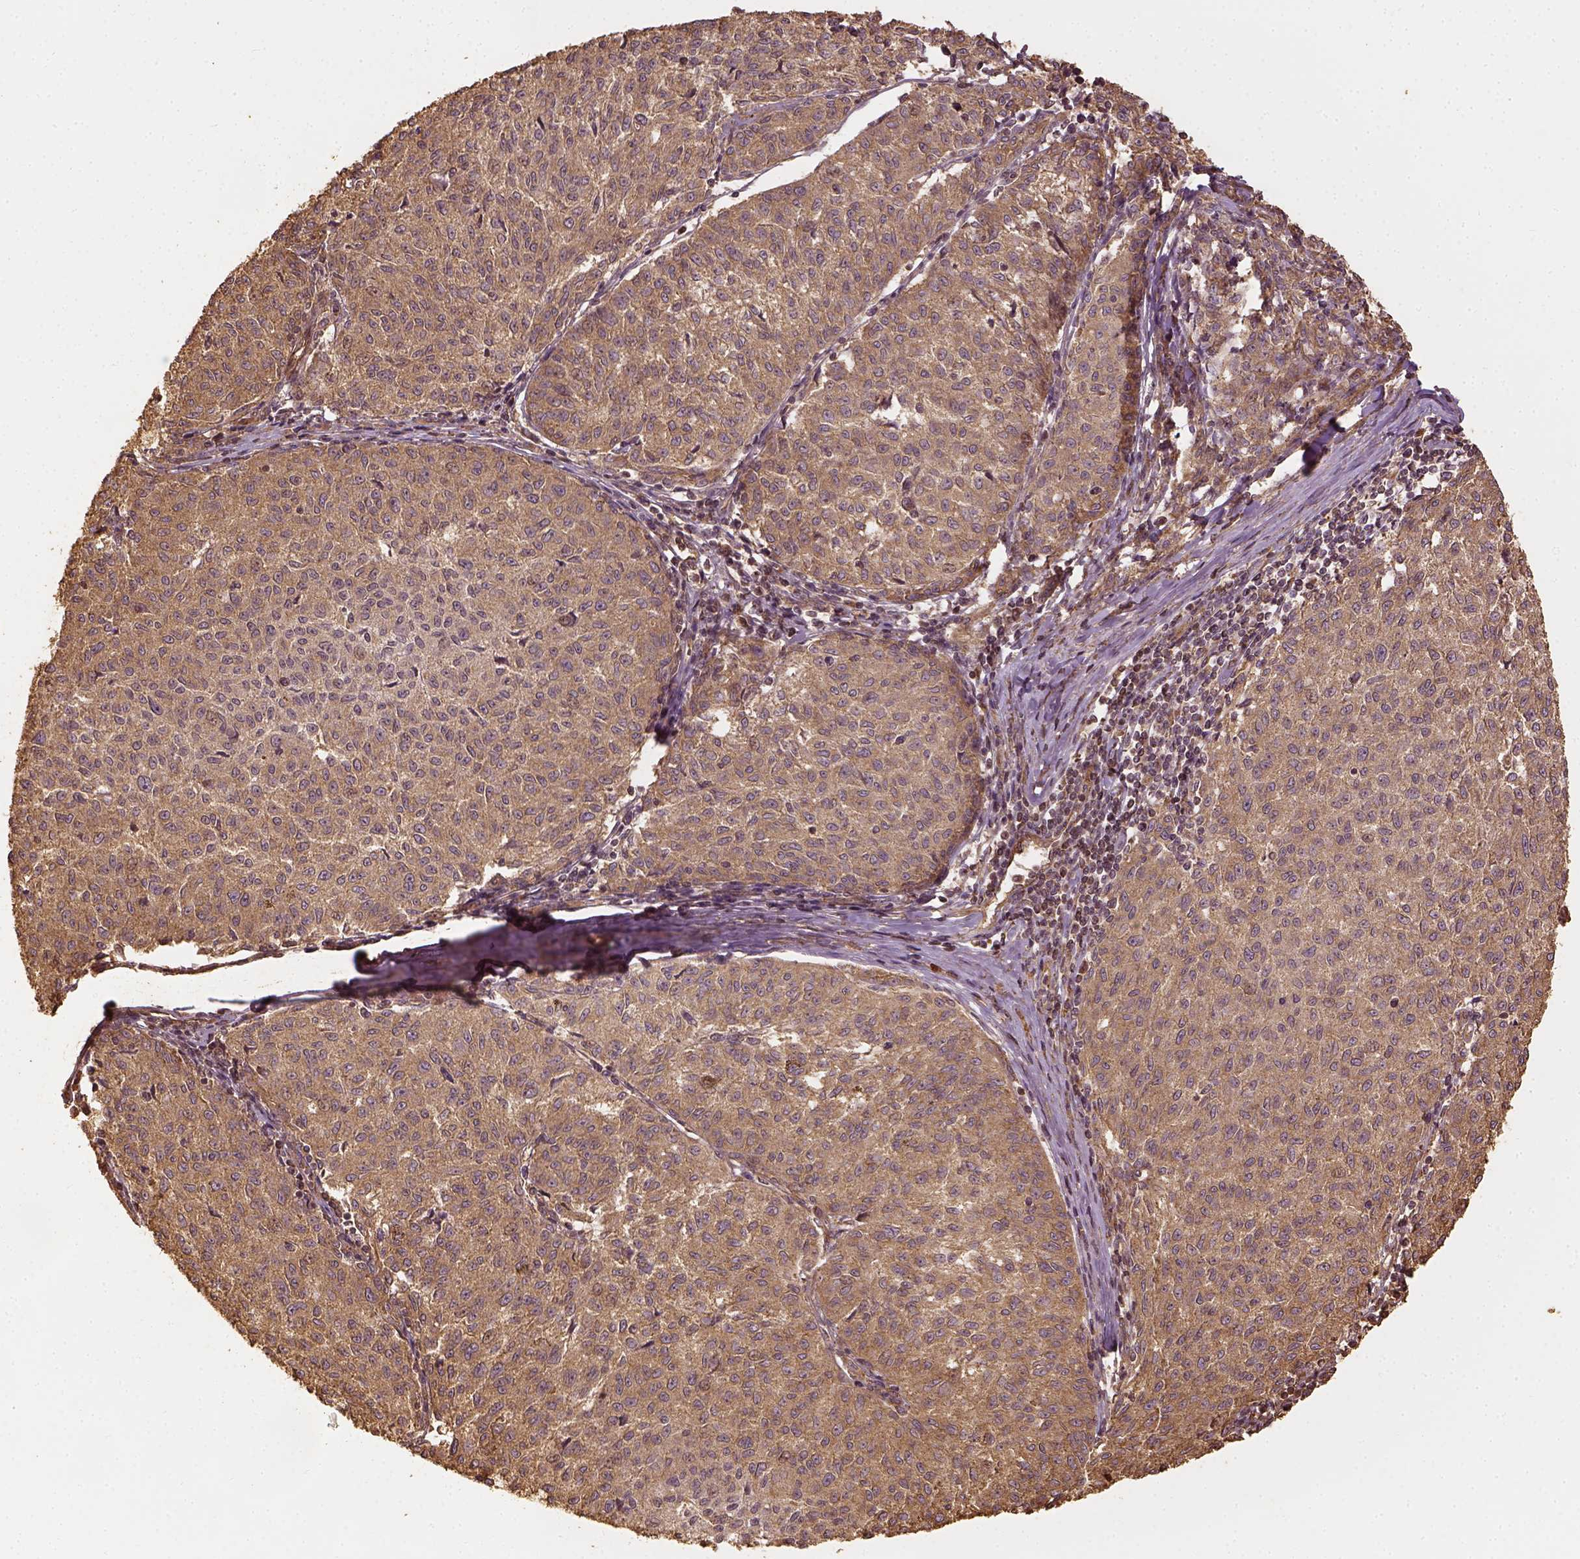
{"staining": {"intensity": "moderate", "quantity": ">75%", "location": "cytoplasmic/membranous"}, "tissue": "melanoma", "cell_type": "Tumor cells", "image_type": "cancer", "snomed": [{"axis": "morphology", "description": "Malignant melanoma, NOS"}, {"axis": "topography", "description": "Skin"}], "caption": "Protein staining by immunohistochemistry displays moderate cytoplasmic/membranous staining in approximately >75% of tumor cells in melanoma. The staining was performed using DAB (3,3'-diaminobenzidine), with brown indicating positive protein expression. Nuclei are stained blue with hematoxylin.", "gene": "VEGFA", "patient": {"sex": "female", "age": 72}}